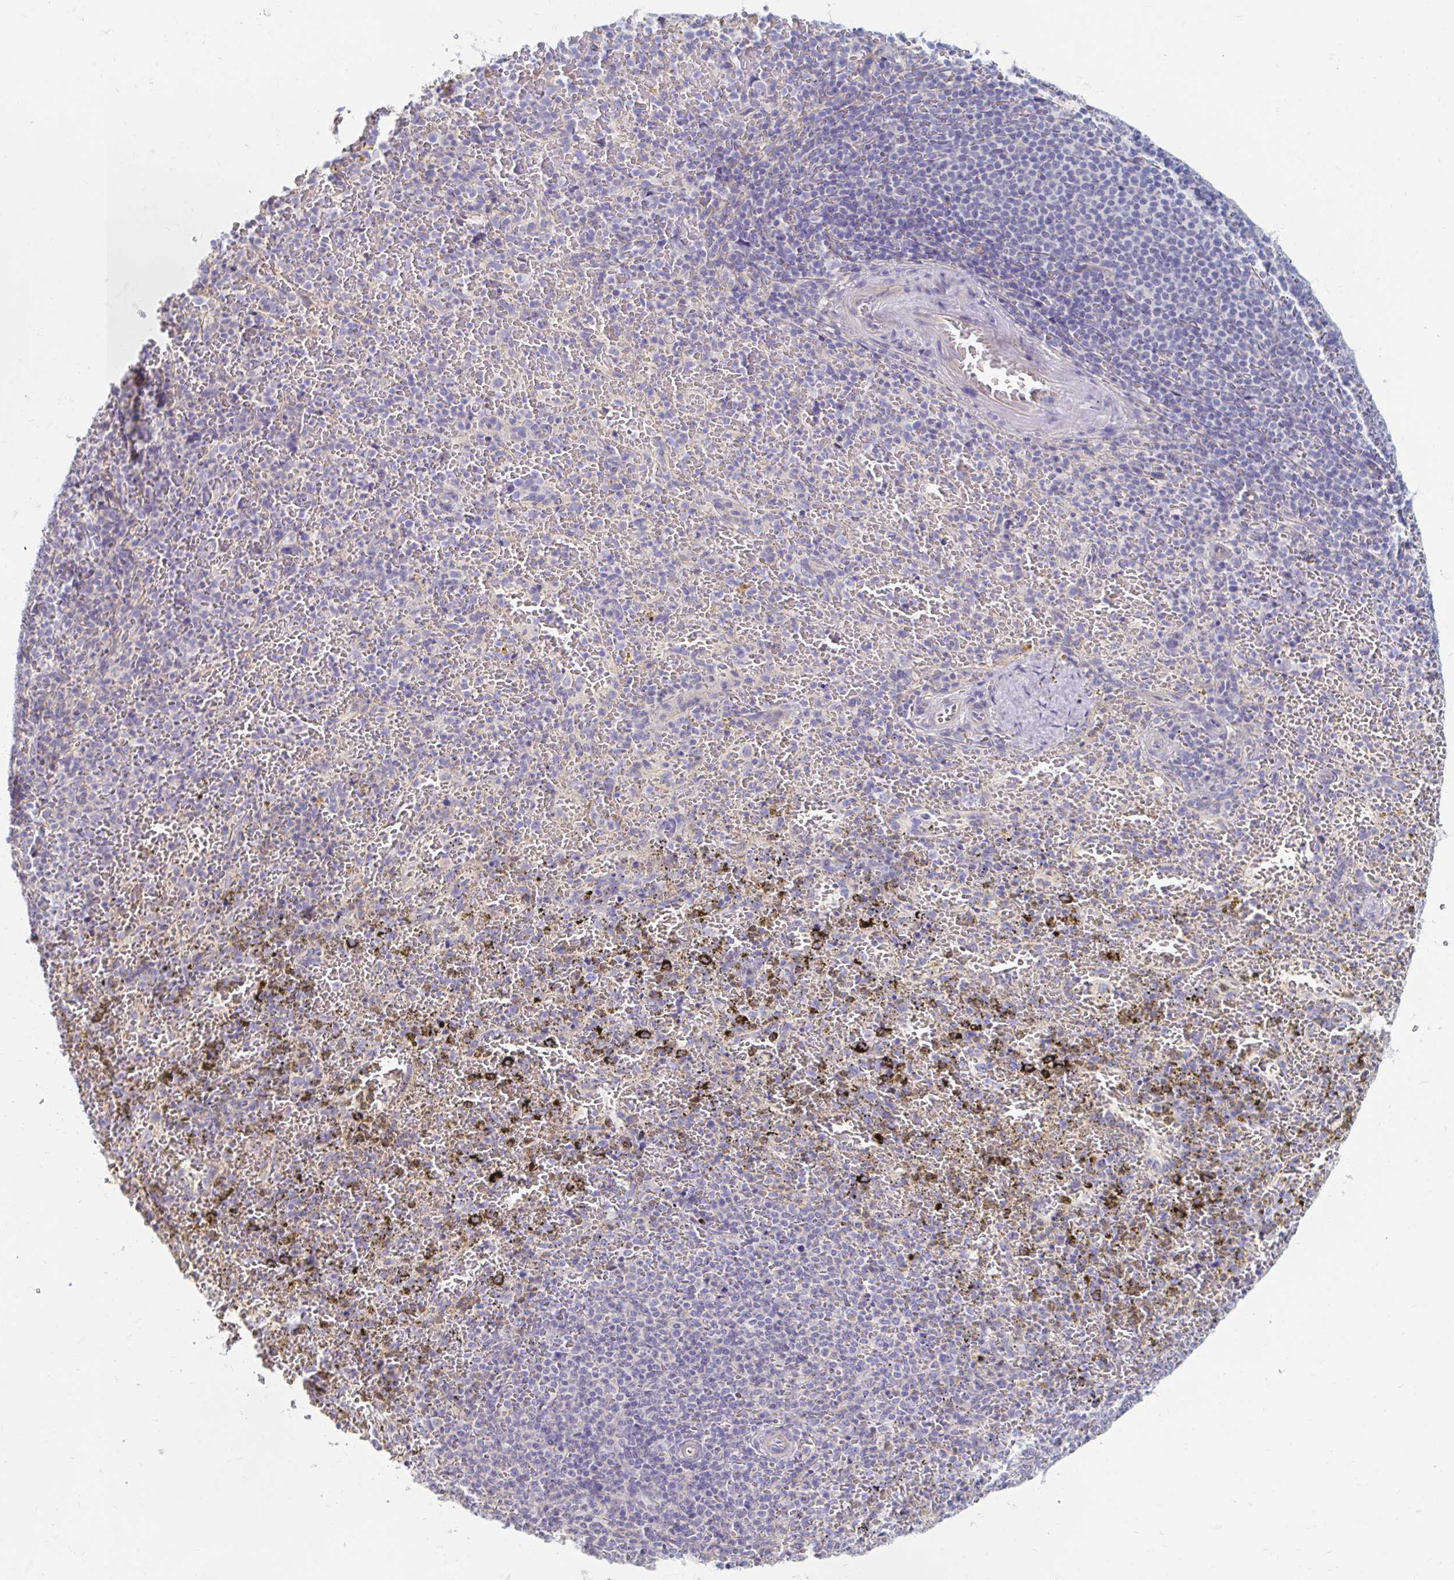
{"staining": {"intensity": "strong", "quantity": "<25%", "location": "cytoplasmic/membranous"}, "tissue": "spleen", "cell_type": "Cells in red pulp", "image_type": "normal", "snomed": [{"axis": "morphology", "description": "Normal tissue, NOS"}, {"axis": "topography", "description": "Spleen"}], "caption": "DAB (3,3'-diaminobenzidine) immunohistochemical staining of unremarkable human spleen exhibits strong cytoplasmic/membranous protein expression in approximately <25% of cells in red pulp.", "gene": "MYLK2", "patient": {"sex": "female", "age": 50}}